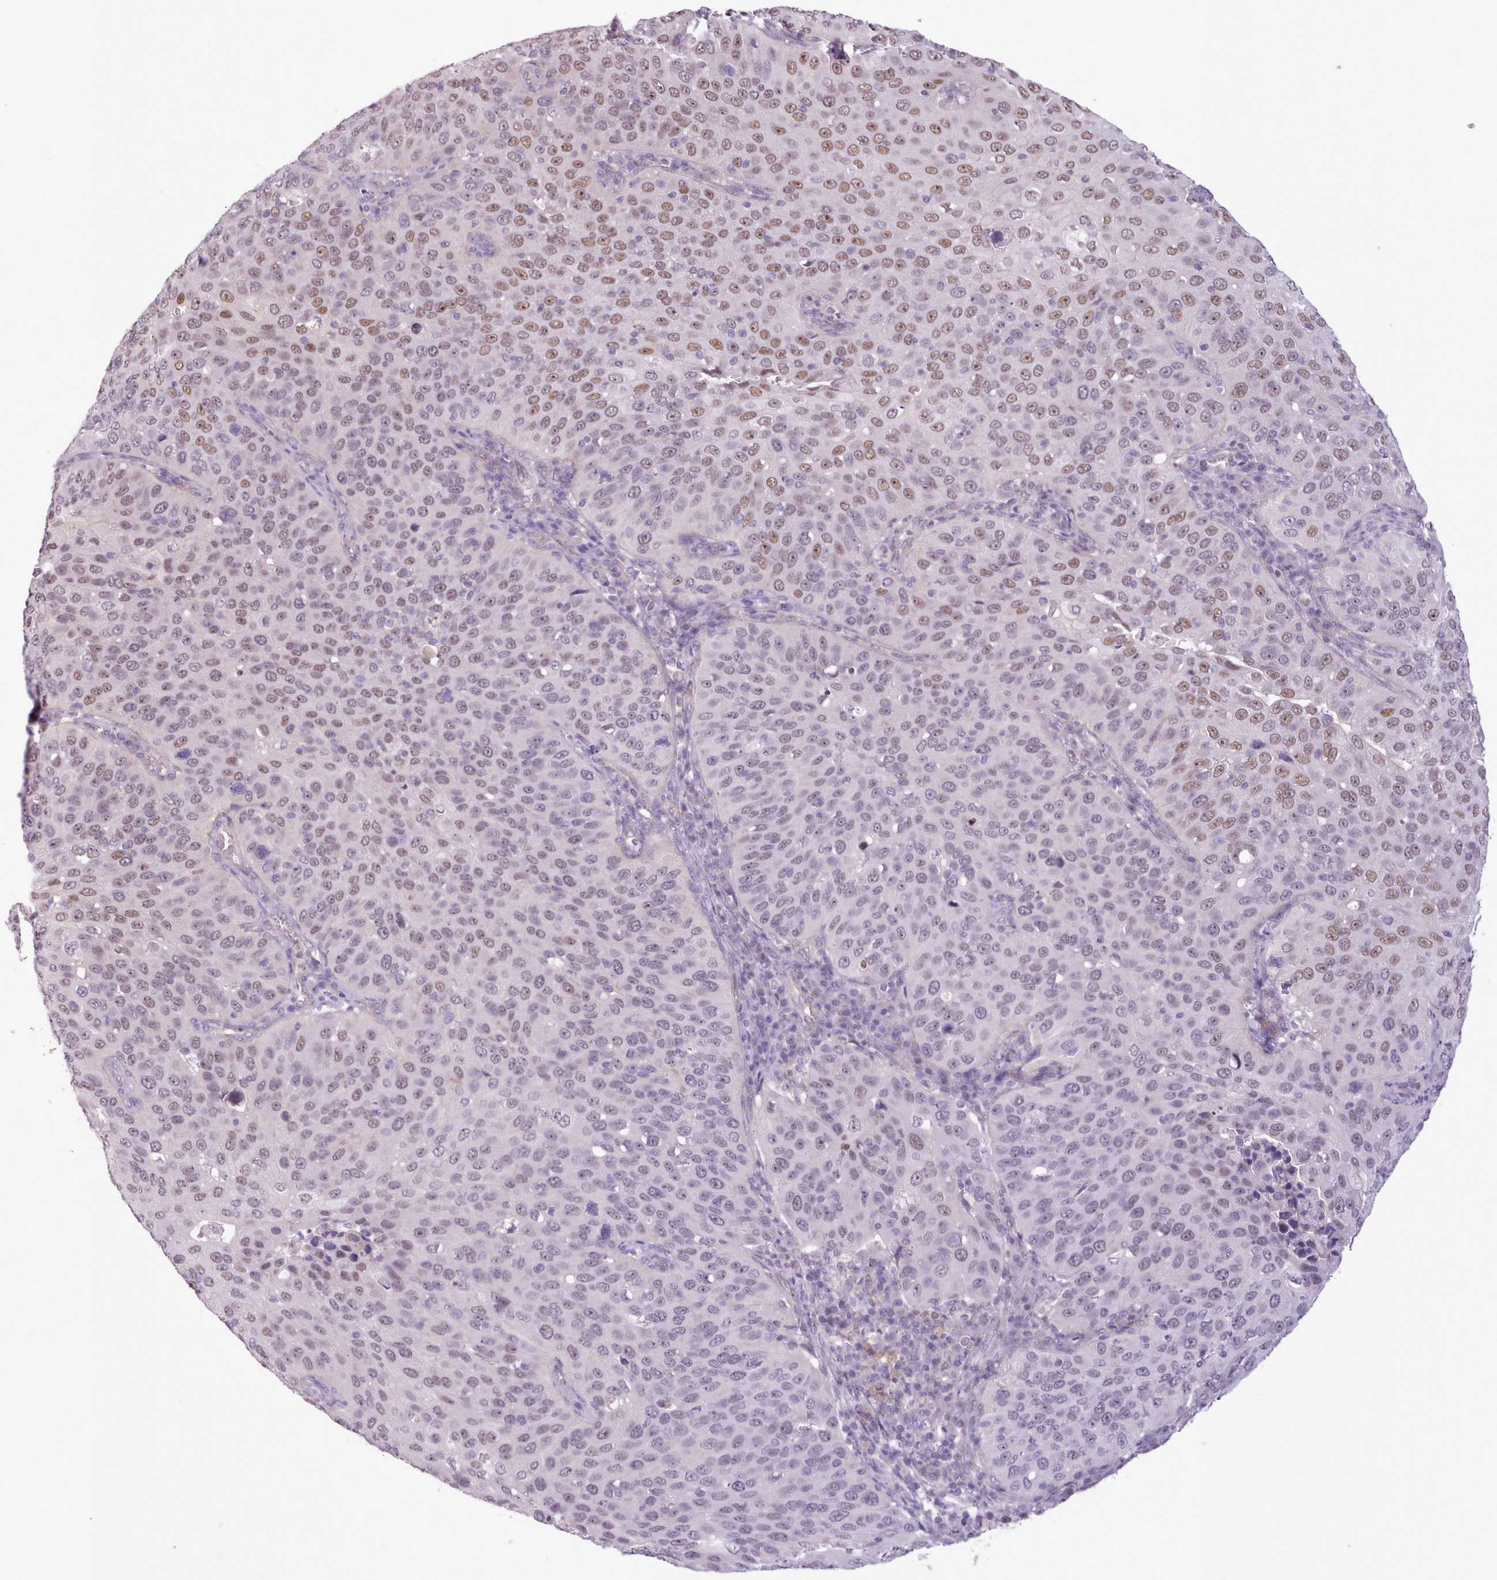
{"staining": {"intensity": "moderate", "quantity": "25%-75%", "location": "nuclear"}, "tissue": "cervical cancer", "cell_type": "Tumor cells", "image_type": "cancer", "snomed": [{"axis": "morphology", "description": "Squamous cell carcinoma, NOS"}, {"axis": "topography", "description": "Cervix"}], "caption": "Brown immunohistochemical staining in human squamous cell carcinoma (cervical) demonstrates moderate nuclear positivity in approximately 25%-75% of tumor cells.", "gene": "SLURP1", "patient": {"sex": "female", "age": 36}}